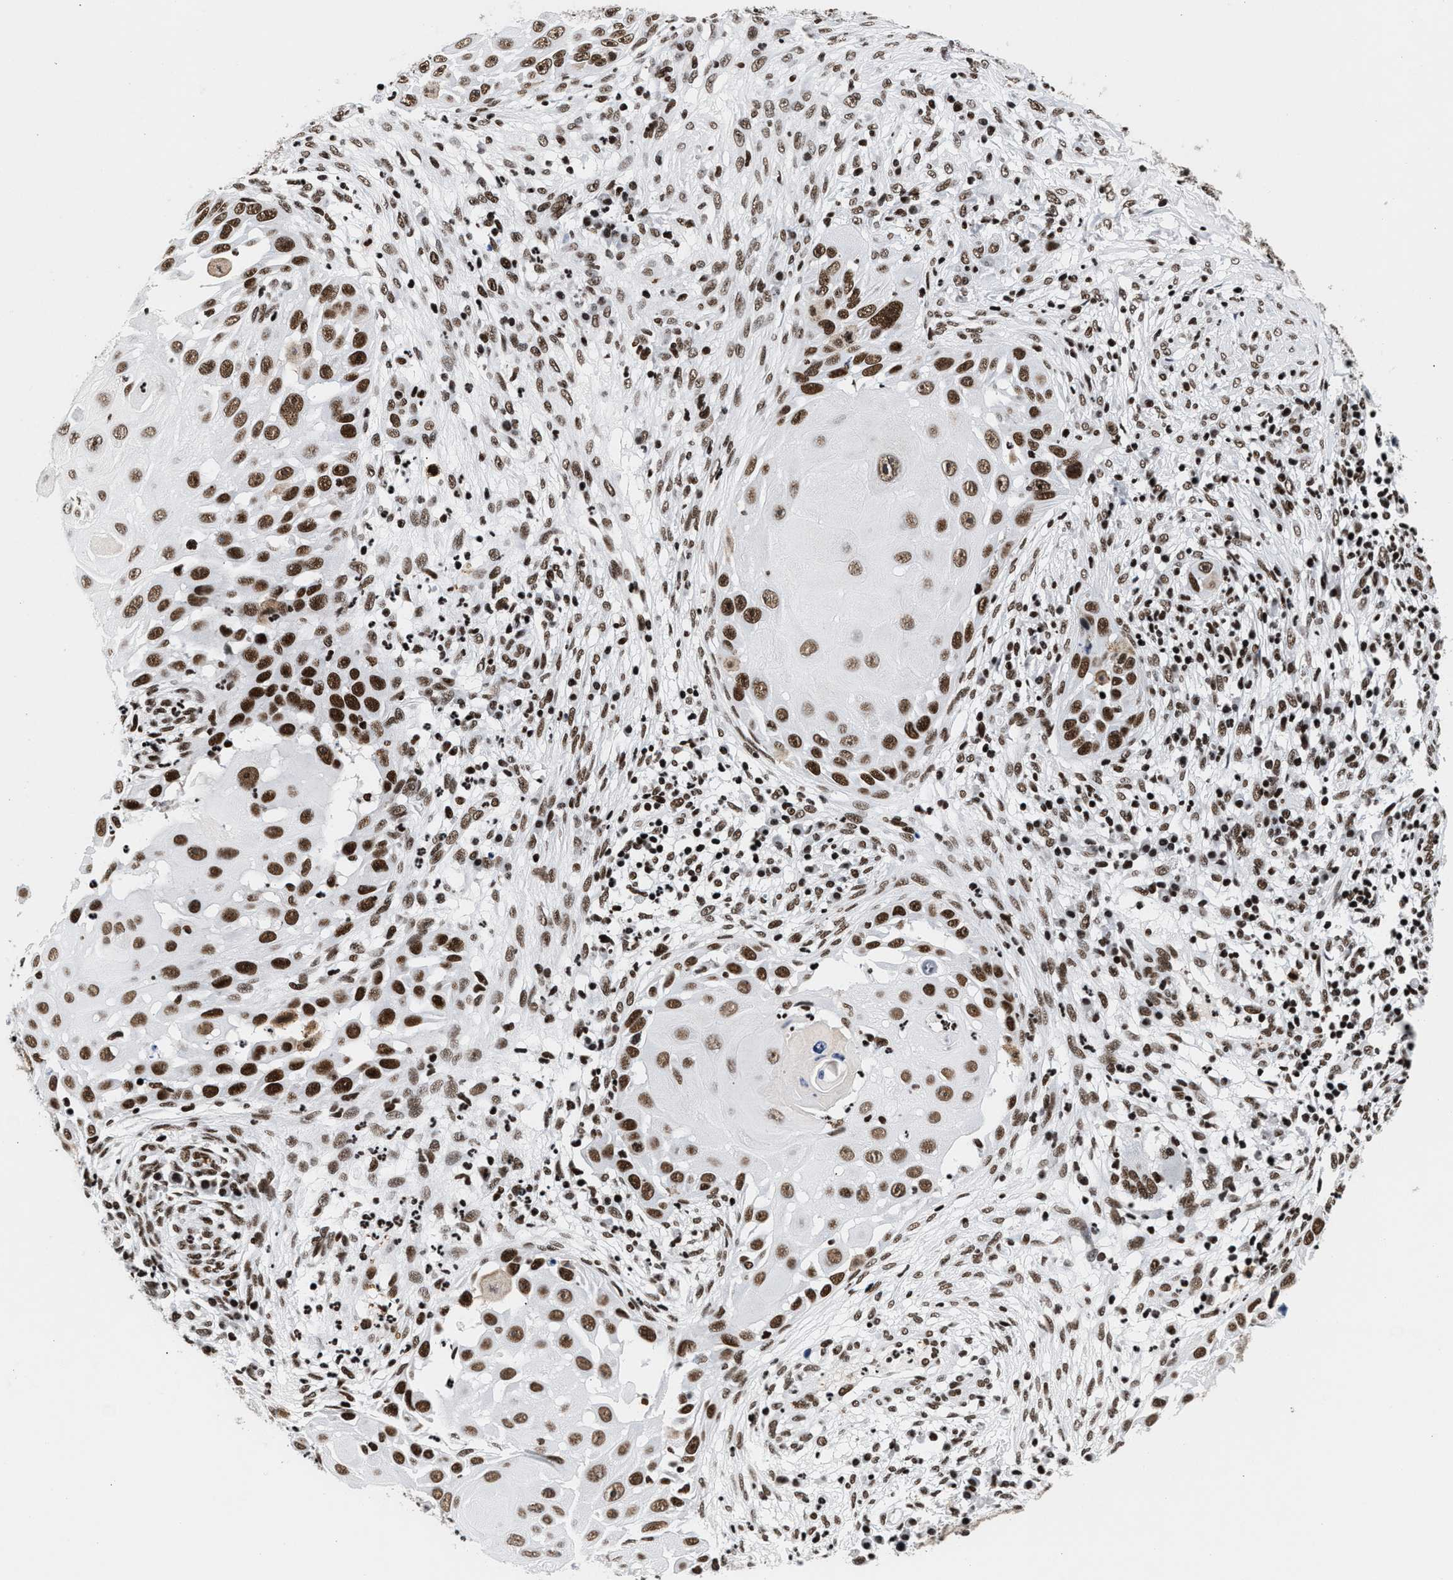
{"staining": {"intensity": "strong", "quantity": ">75%", "location": "nuclear"}, "tissue": "skin cancer", "cell_type": "Tumor cells", "image_type": "cancer", "snomed": [{"axis": "morphology", "description": "Squamous cell carcinoma, NOS"}, {"axis": "topography", "description": "Skin"}], "caption": "A brown stain shows strong nuclear positivity of a protein in human skin cancer tumor cells.", "gene": "RAD21", "patient": {"sex": "female", "age": 44}}